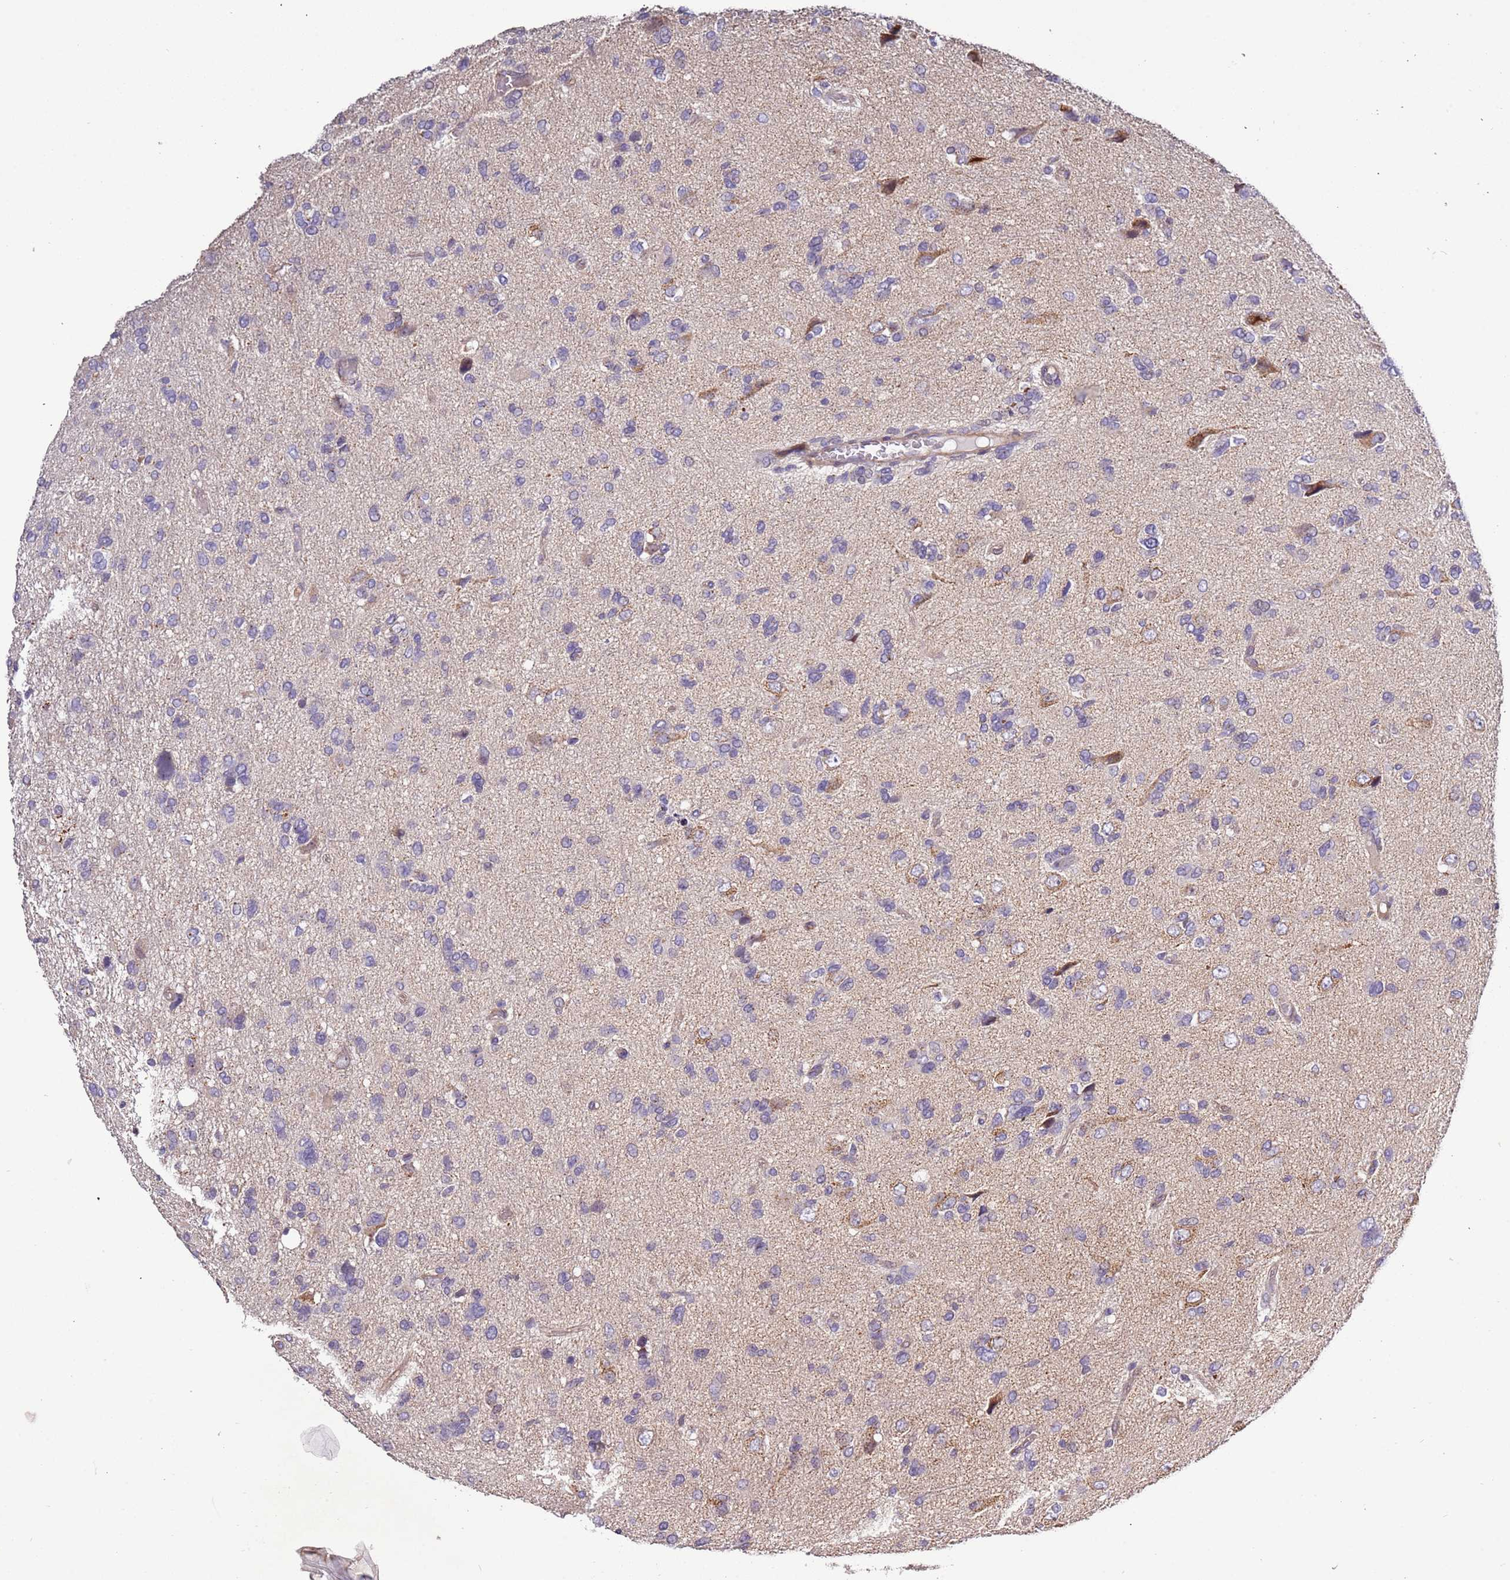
{"staining": {"intensity": "negative", "quantity": "none", "location": "none"}, "tissue": "glioma", "cell_type": "Tumor cells", "image_type": "cancer", "snomed": [{"axis": "morphology", "description": "Glioma, malignant, High grade"}, {"axis": "topography", "description": "Brain"}], "caption": "Tumor cells show no significant expression in malignant high-grade glioma.", "gene": "LAMB4", "patient": {"sex": "female", "age": 59}}